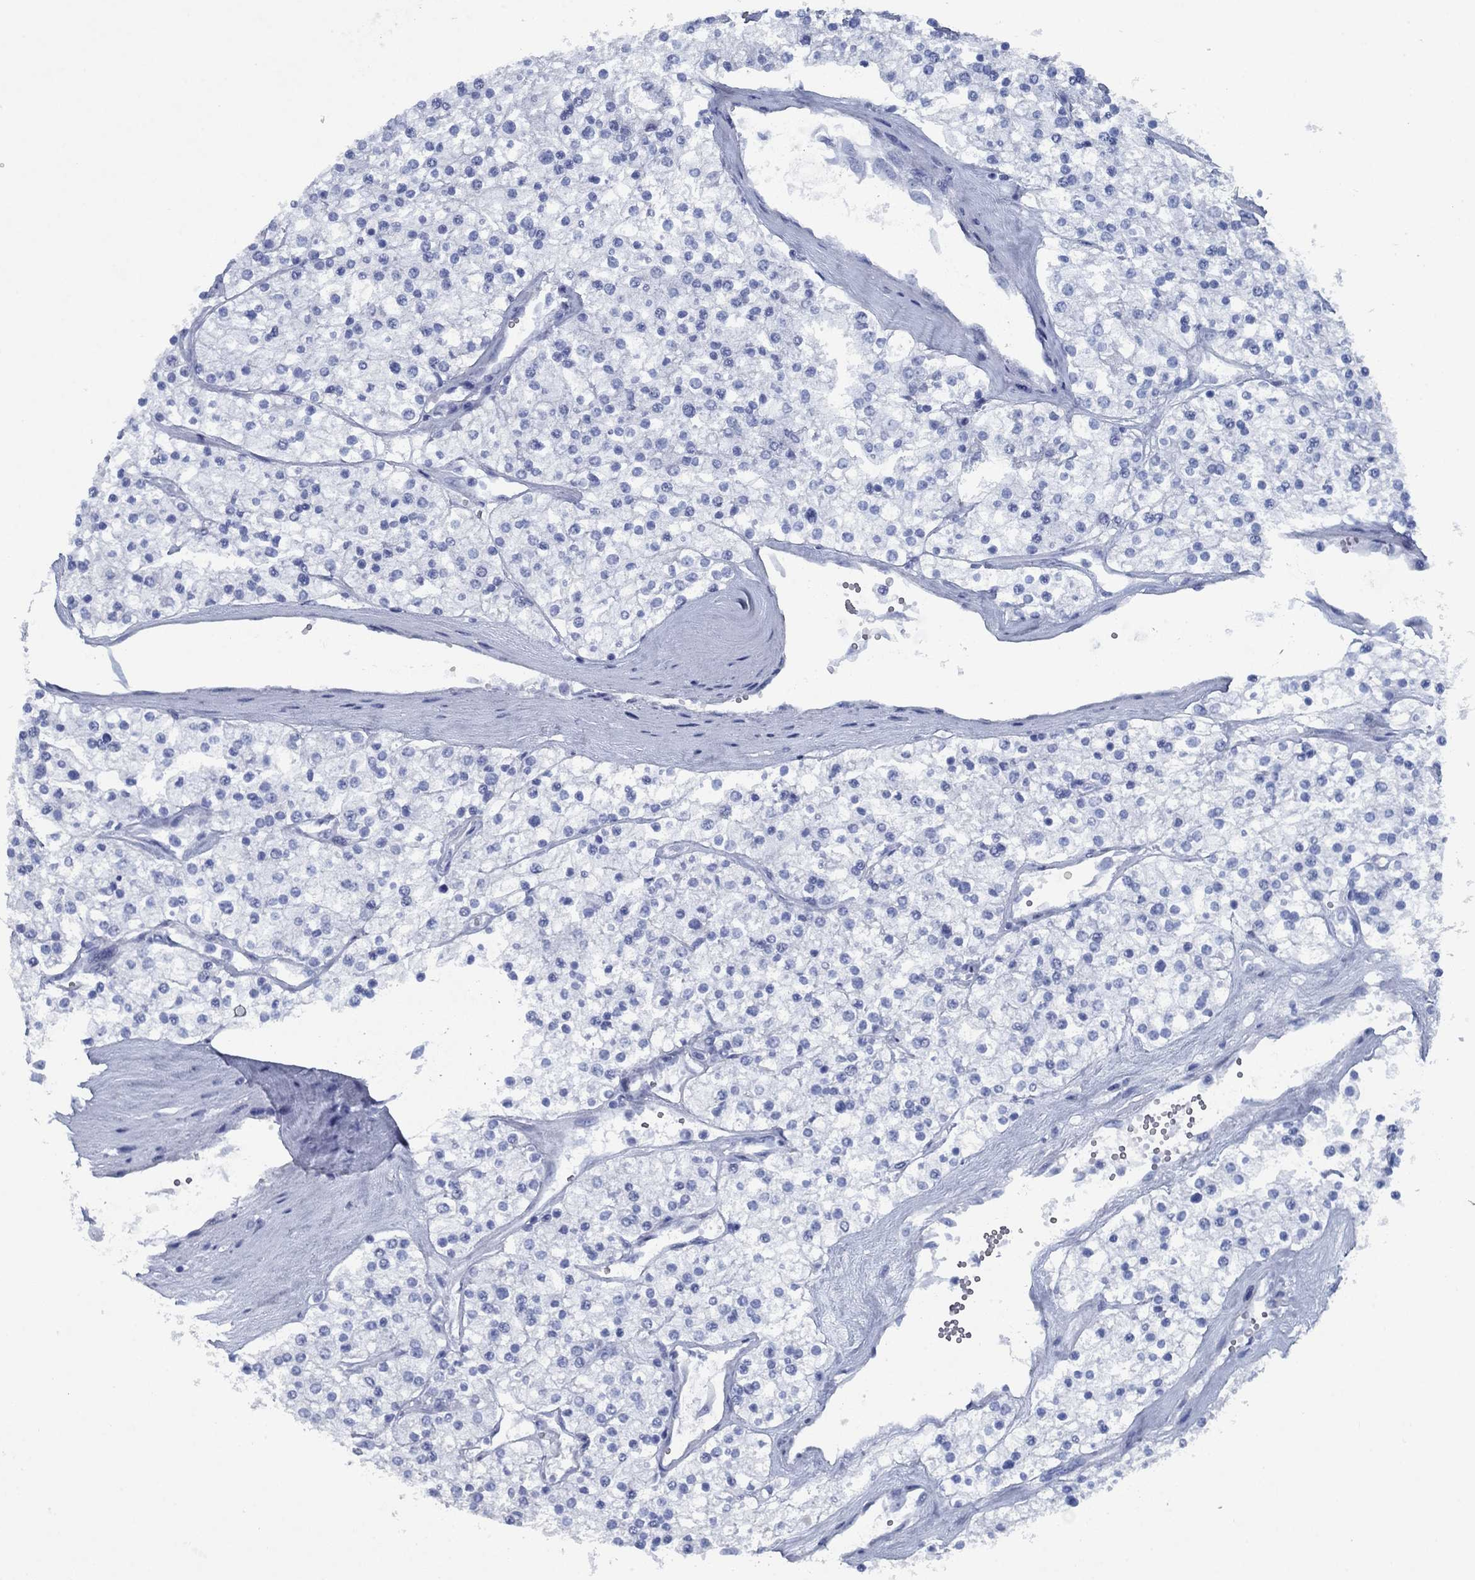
{"staining": {"intensity": "negative", "quantity": "none", "location": "none"}, "tissue": "renal cancer", "cell_type": "Tumor cells", "image_type": "cancer", "snomed": [{"axis": "morphology", "description": "Adenocarcinoma, NOS"}, {"axis": "topography", "description": "Kidney"}], "caption": "Protein analysis of renal cancer (adenocarcinoma) displays no significant positivity in tumor cells.", "gene": "PNMA8A", "patient": {"sex": "male", "age": 80}}